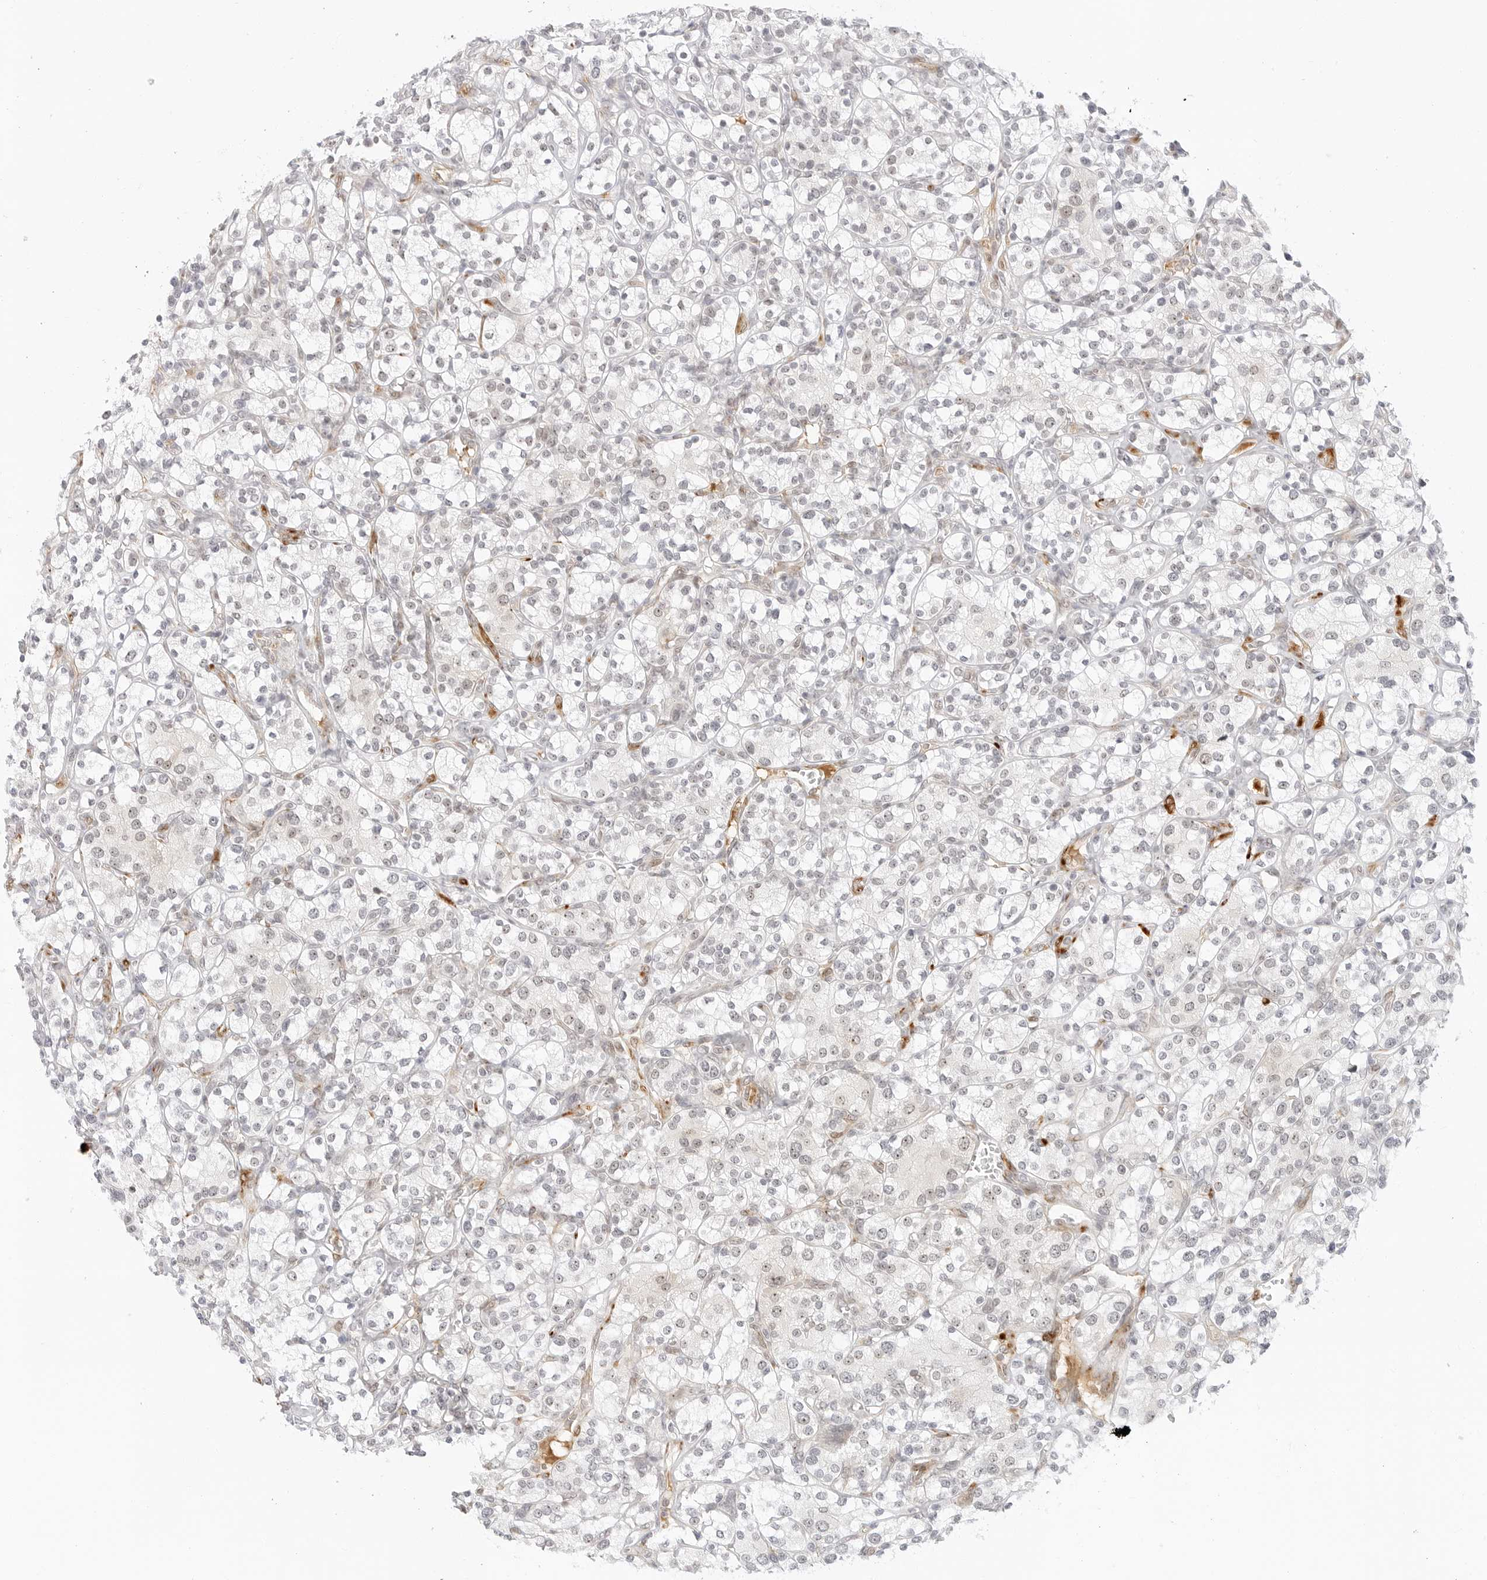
{"staining": {"intensity": "negative", "quantity": "none", "location": "none"}, "tissue": "renal cancer", "cell_type": "Tumor cells", "image_type": "cancer", "snomed": [{"axis": "morphology", "description": "Adenocarcinoma, NOS"}, {"axis": "topography", "description": "Kidney"}], "caption": "A high-resolution micrograph shows immunohistochemistry (IHC) staining of adenocarcinoma (renal), which demonstrates no significant positivity in tumor cells.", "gene": "HIPK3", "patient": {"sex": "male", "age": 77}}